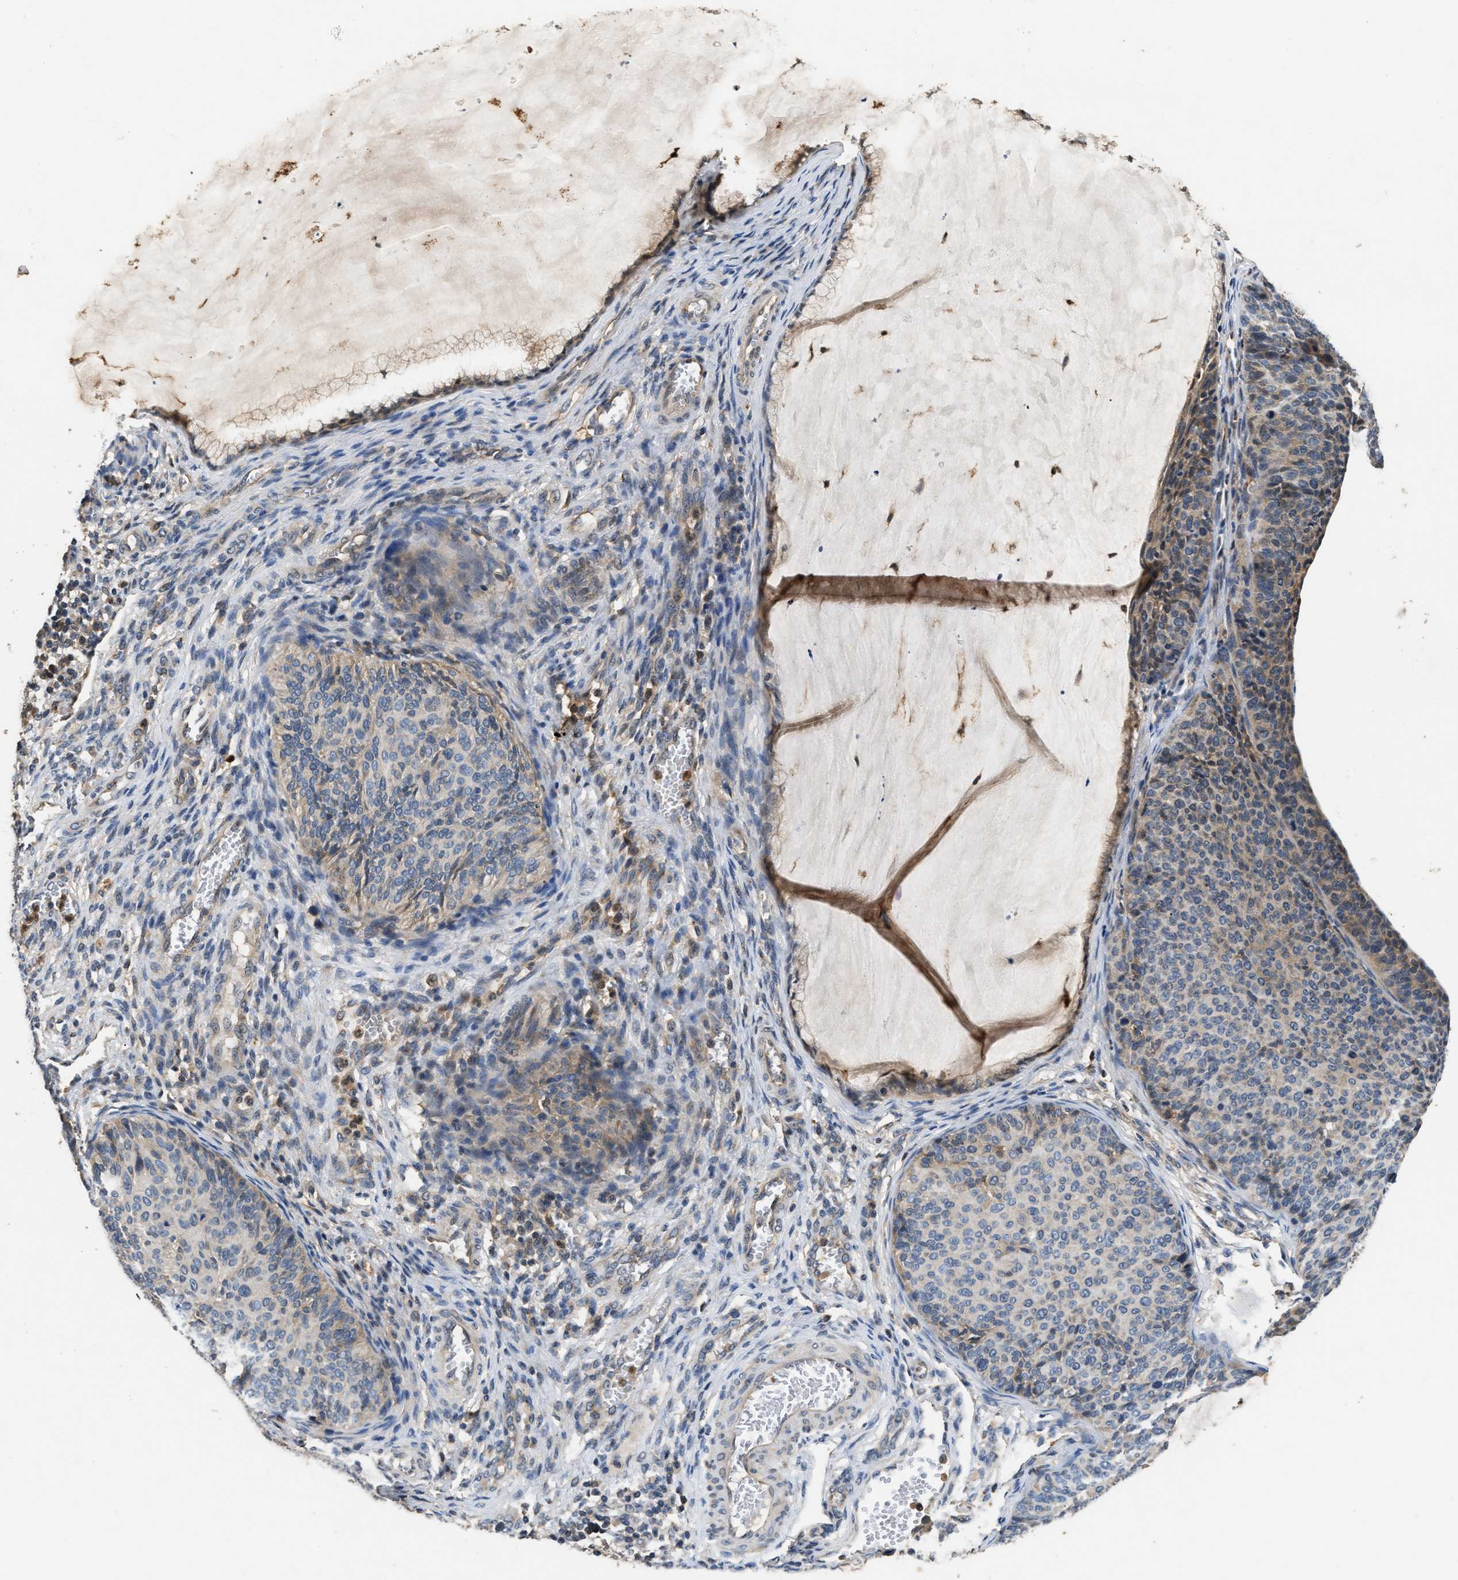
{"staining": {"intensity": "weak", "quantity": "<25%", "location": "cytoplasmic/membranous"}, "tissue": "cervical cancer", "cell_type": "Tumor cells", "image_type": "cancer", "snomed": [{"axis": "morphology", "description": "Squamous cell carcinoma, NOS"}, {"axis": "topography", "description": "Cervix"}], "caption": "Immunohistochemical staining of cervical cancer (squamous cell carcinoma) exhibits no significant staining in tumor cells.", "gene": "CHUK", "patient": {"sex": "female", "age": 36}}